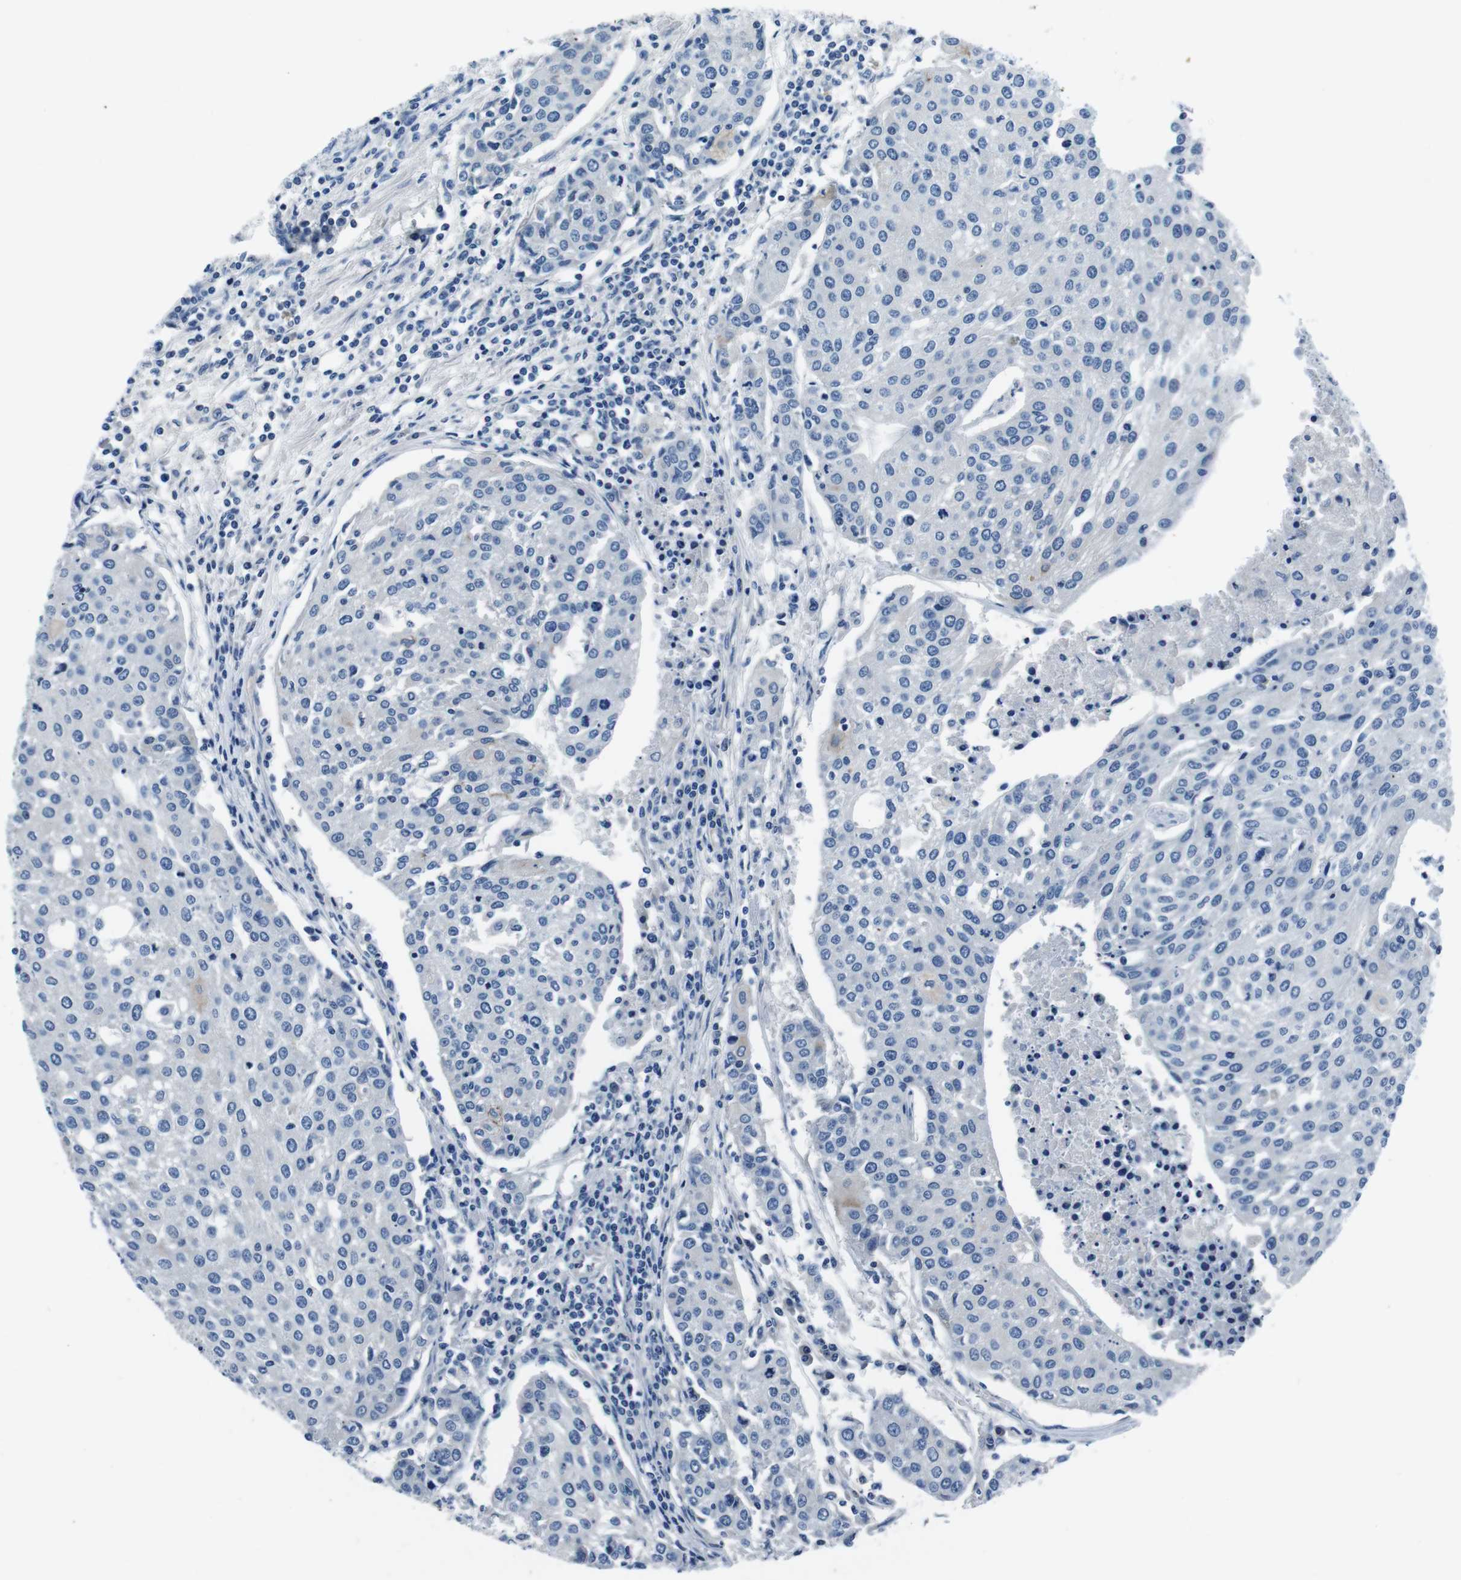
{"staining": {"intensity": "negative", "quantity": "none", "location": "none"}, "tissue": "urothelial cancer", "cell_type": "Tumor cells", "image_type": "cancer", "snomed": [{"axis": "morphology", "description": "Urothelial carcinoma, High grade"}, {"axis": "topography", "description": "Urinary bladder"}], "caption": "Tumor cells show no significant expression in high-grade urothelial carcinoma.", "gene": "CASQ1", "patient": {"sex": "female", "age": 85}}